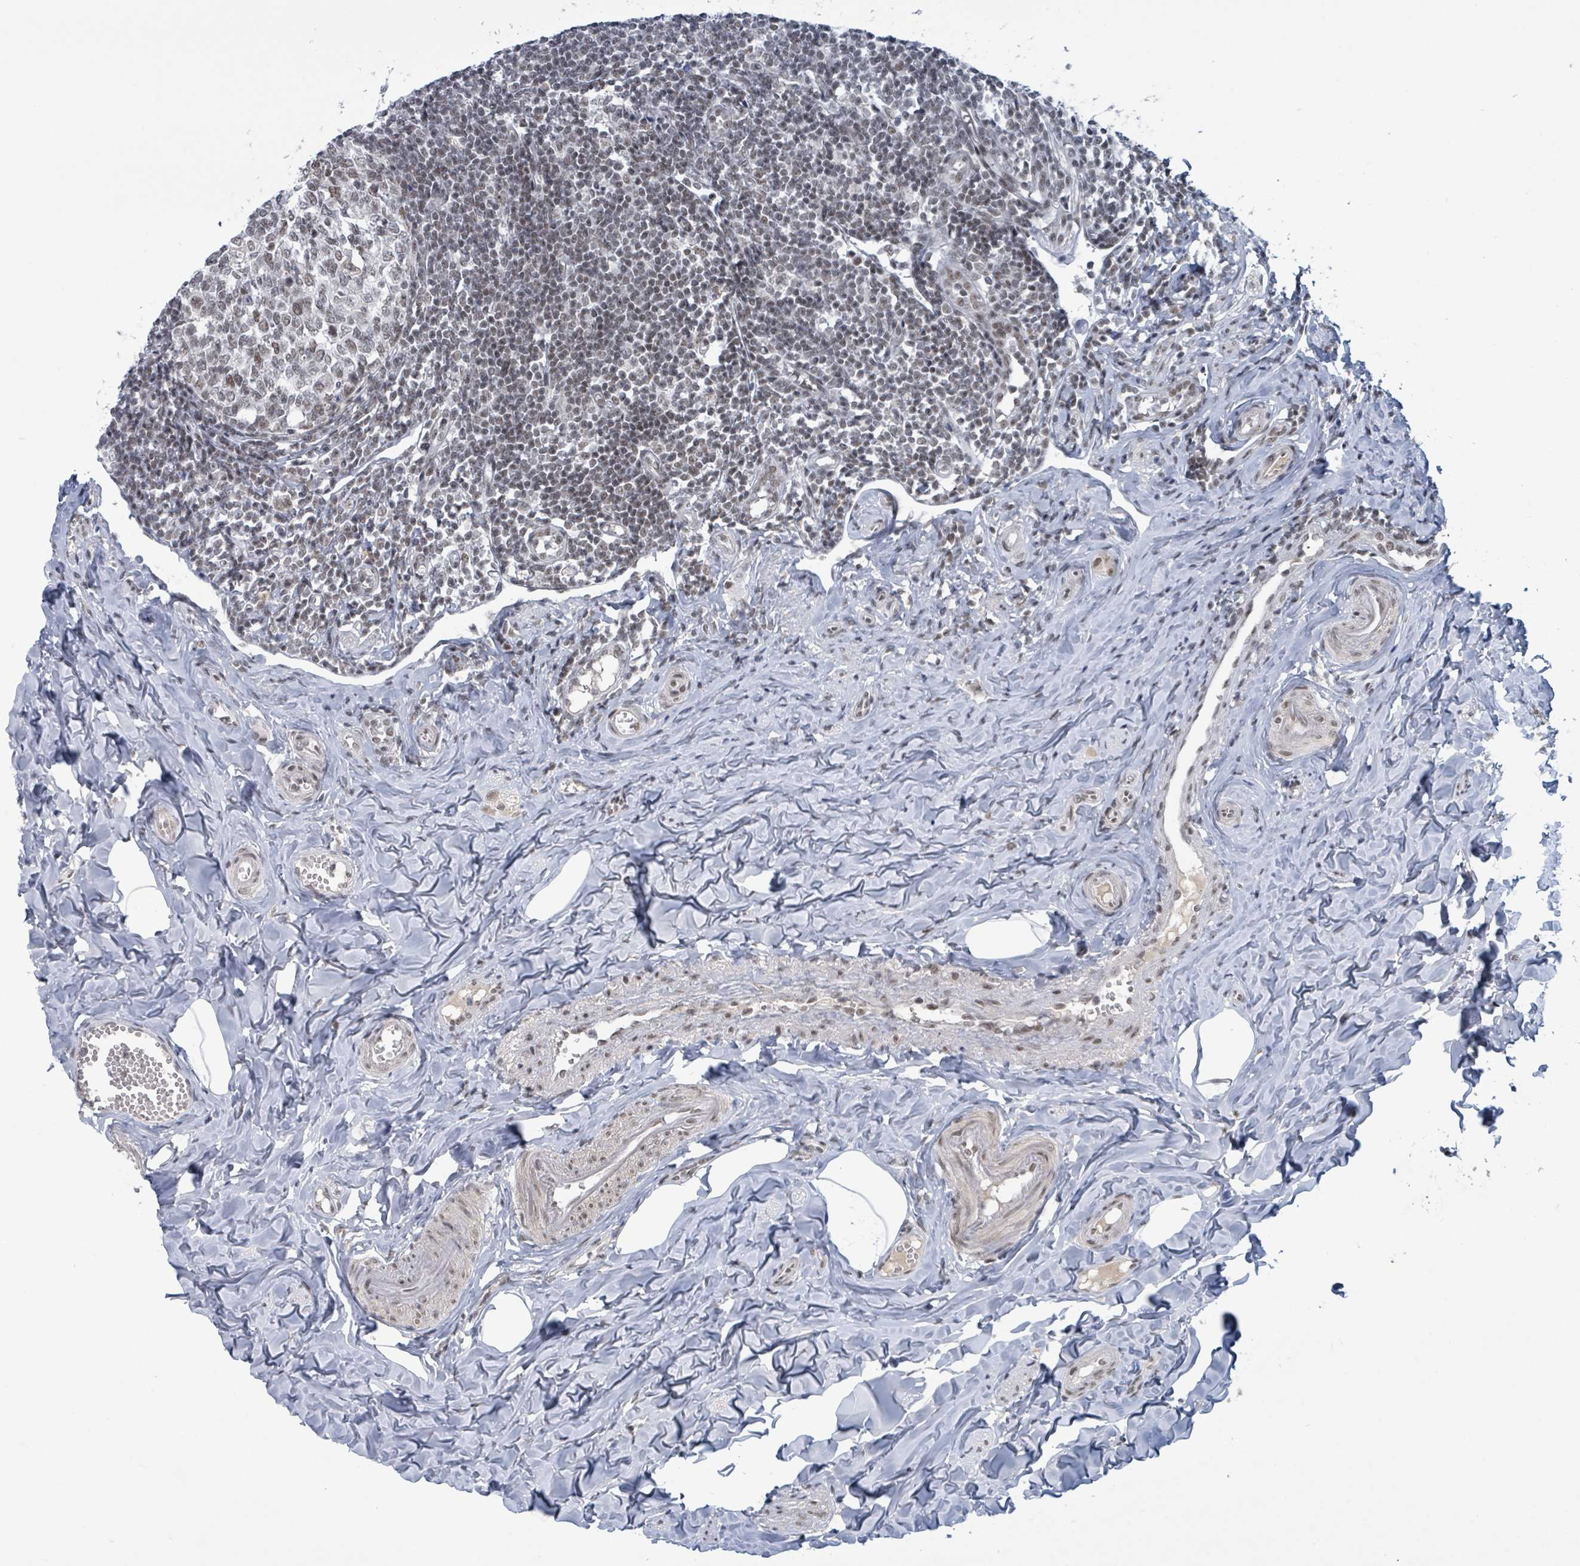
{"staining": {"intensity": "weak", "quantity": "<25%", "location": "cytoplasmic/membranous,nuclear"}, "tissue": "appendix", "cell_type": "Glandular cells", "image_type": "normal", "snomed": [{"axis": "morphology", "description": "Normal tissue, NOS"}, {"axis": "topography", "description": "Appendix"}], "caption": "DAB immunohistochemical staining of normal human appendix displays no significant expression in glandular cells. (DAB (3,3'-diaminobenzidine) immunohistochemistry with hematoxylin counter stain).", "gene": "BANP", "patient": {"sex": "male", "age": 78}}